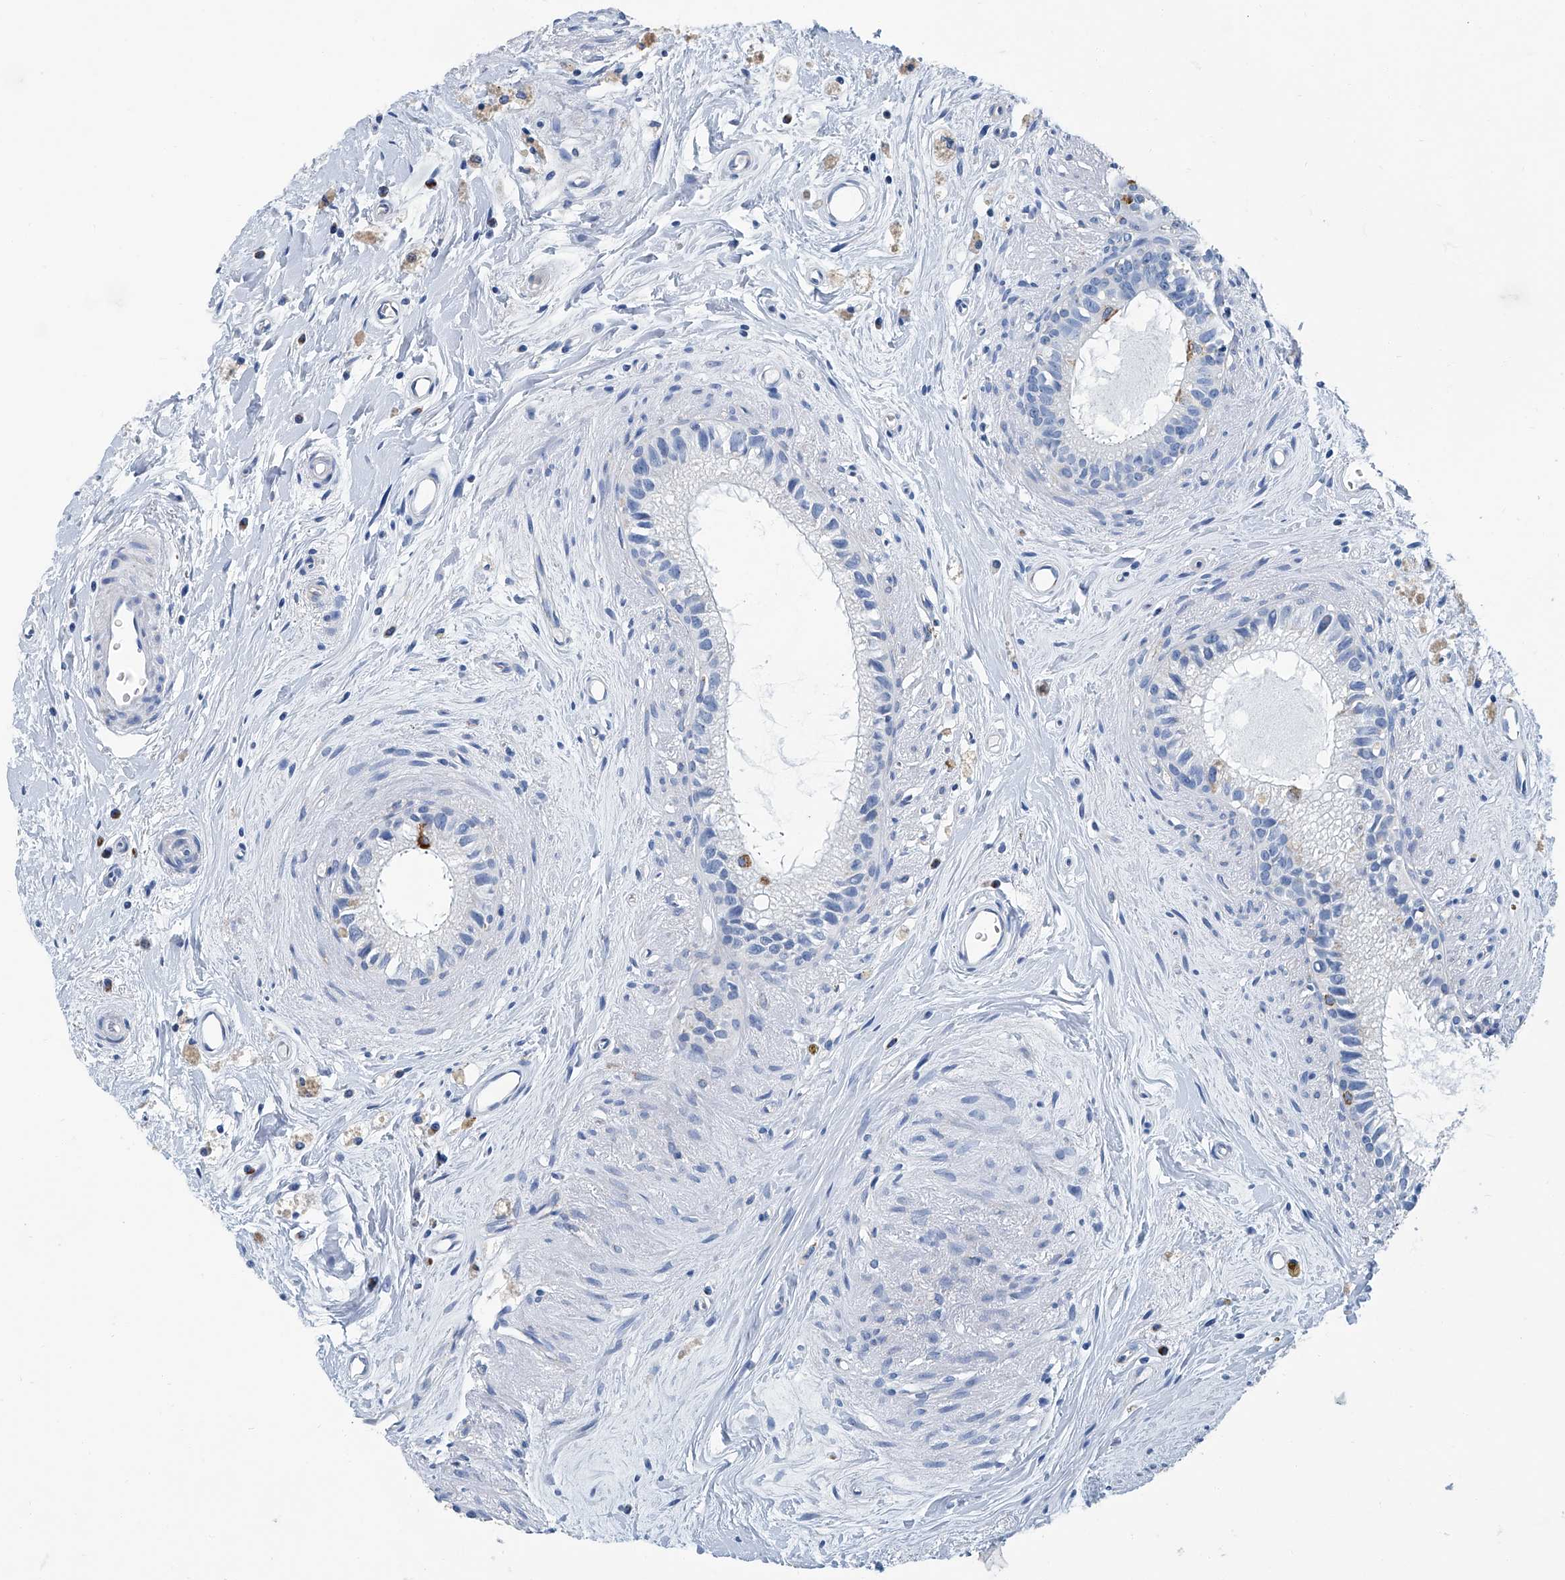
{"staining": {"intensity": "moderate", "quantity": "<25%", "location": "cytoplasmic/membranous"}, "tissue": "epididymis", "cell_type": "Glandular cells", "image_type": "normal", "snomed": [{"axis": "morphology", "description": "Normal tissue, NOS"}, {"axis": "topography", "description": "Epididymis"}], "caption": "Immunohistochemistry (DAB) staining of normal epididymis shows moderate cytoplasmic/membranous protein expression in about <25% of glandular cells.", "gene": "MT", "patient": {"sex": "male", "age": 80}}